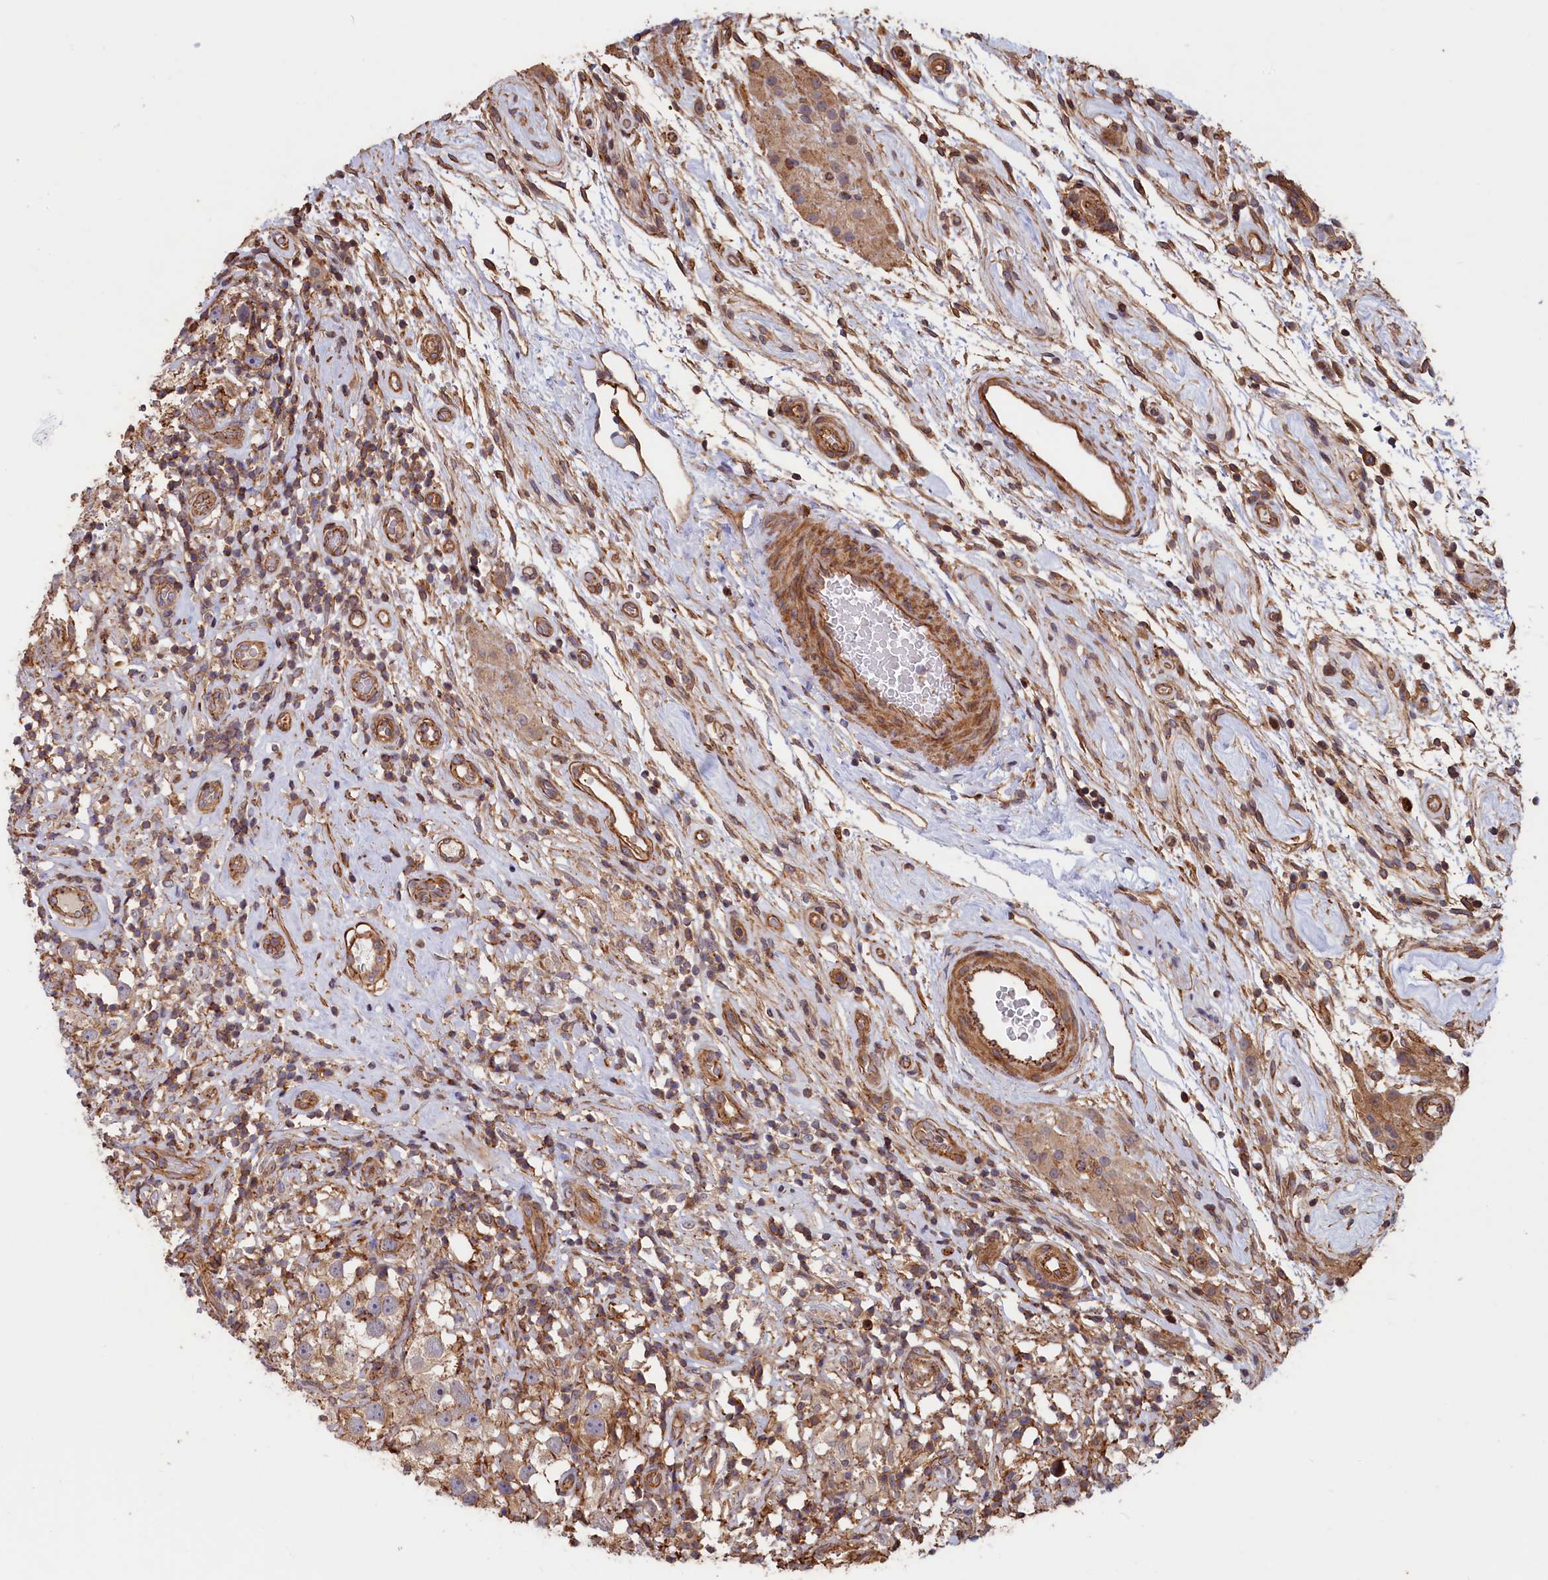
{"staining": {"intensity": "weak", "quantity": "25%-75%", "location": "cytoplasmic/membranous"}, "tissue": "testis cancer", "cell_type": "Tumor cells", "image_type": "cancer", "snomed": [{"axis": "morphology", "description": "Seminoma, NOS"}, {"axis": "topography", "description": "Testis"}], "caption": "Tumor cells exhibit low levels of weak cytoplasmic/membranous positivity in about 25%-75% of cells in human seminoma (testis).", "gene": "ANKRD27", "patient": {"sex": "male", "age": 49}}